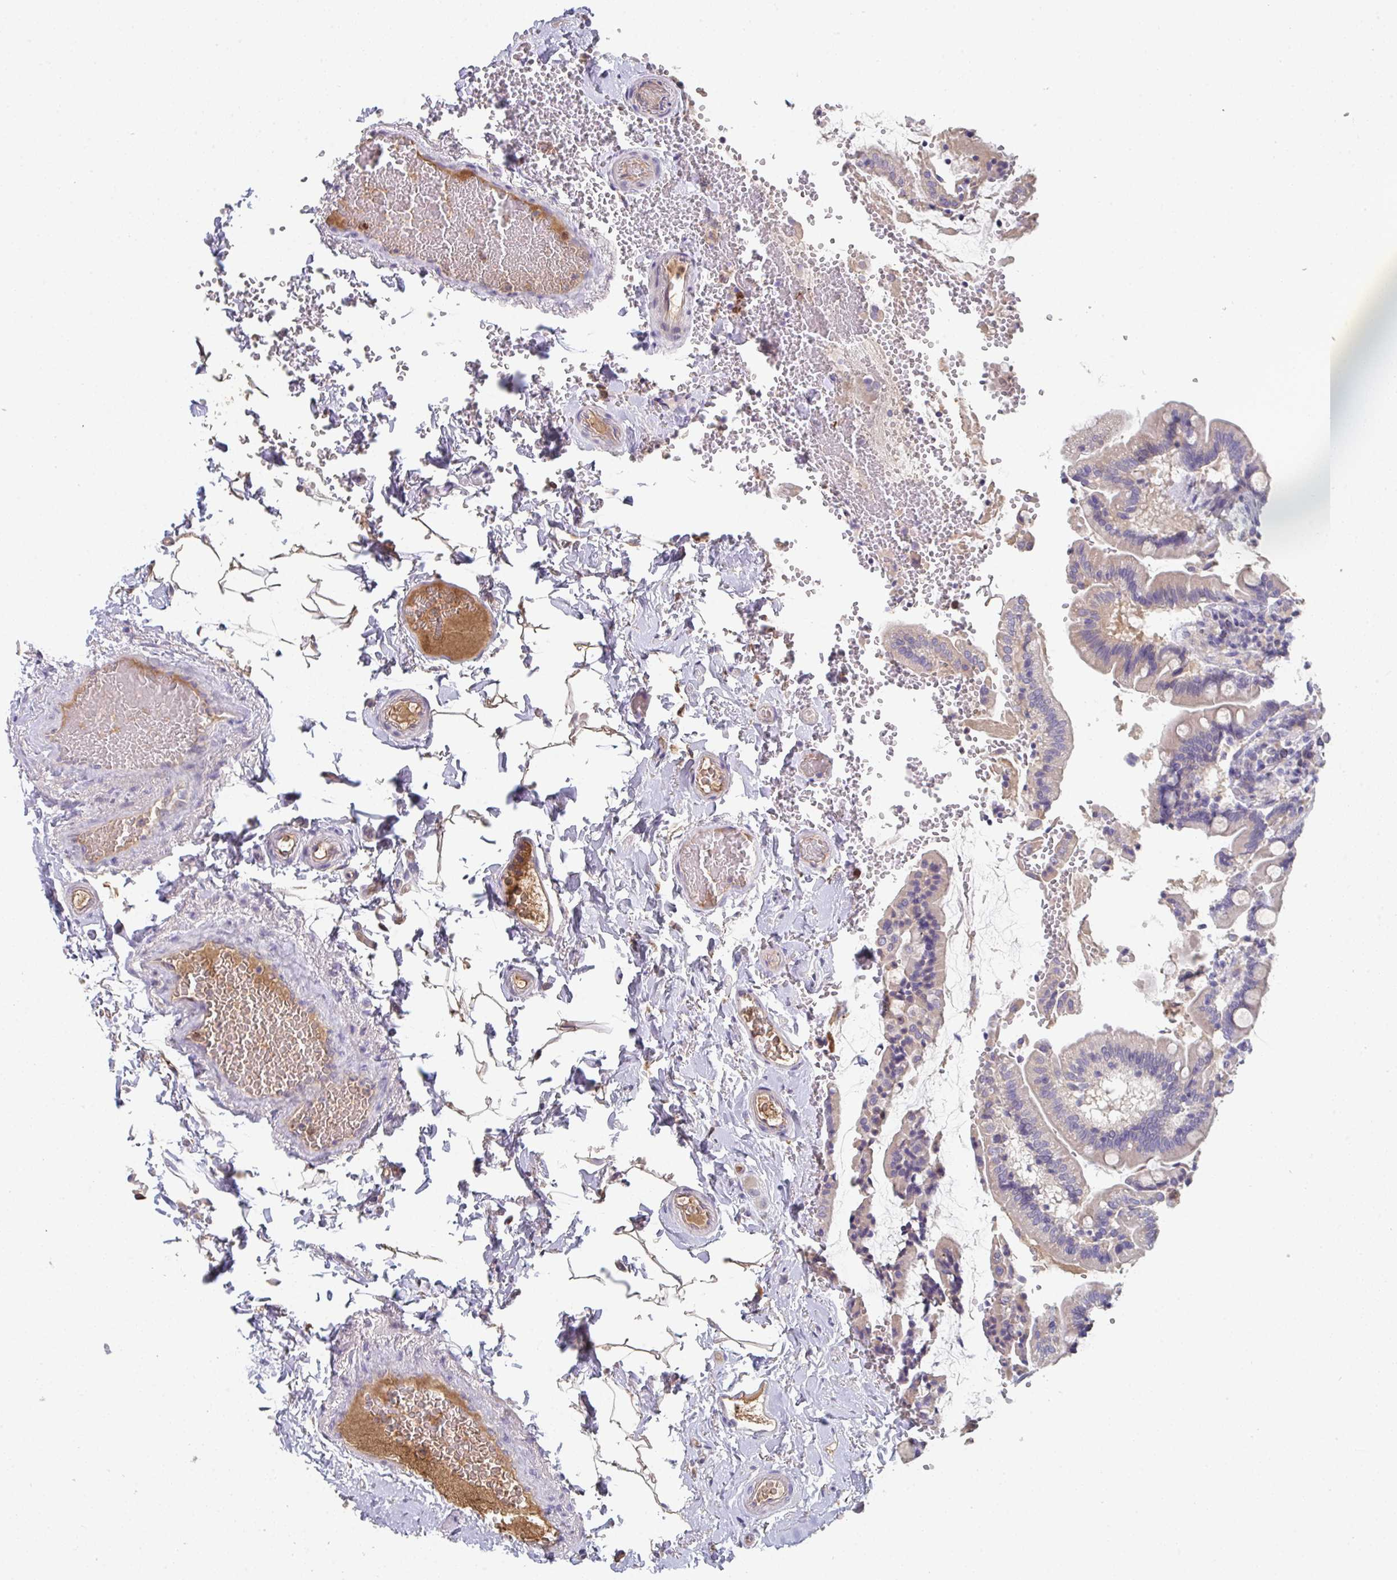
{"staining": {"intensity": "weak", "quantity": "<25%", "location": "cytoplasmic/membranous"}, "tissue": "small intestine", "cell_type": "Glandular cells", "image_type": "normal", "snomed": [{"axis": "morphology", "description": "Normal tissue, NOS"}, {"axis": "topography", "description": "Small intestine"}], "caption": "IHC image of unremarkable human small intestine stained for a protein (brown), which displays no positivity in glandular cells. Brightfield microscopy of immunohistochemistry (IHC) stained with DAB (3,3'-diaminobenzidine) (brown) and hematoxylin (blue), captured at high magnification.", "gene": "HGFAC", "patient": {"sex": "female", "age": 64}}